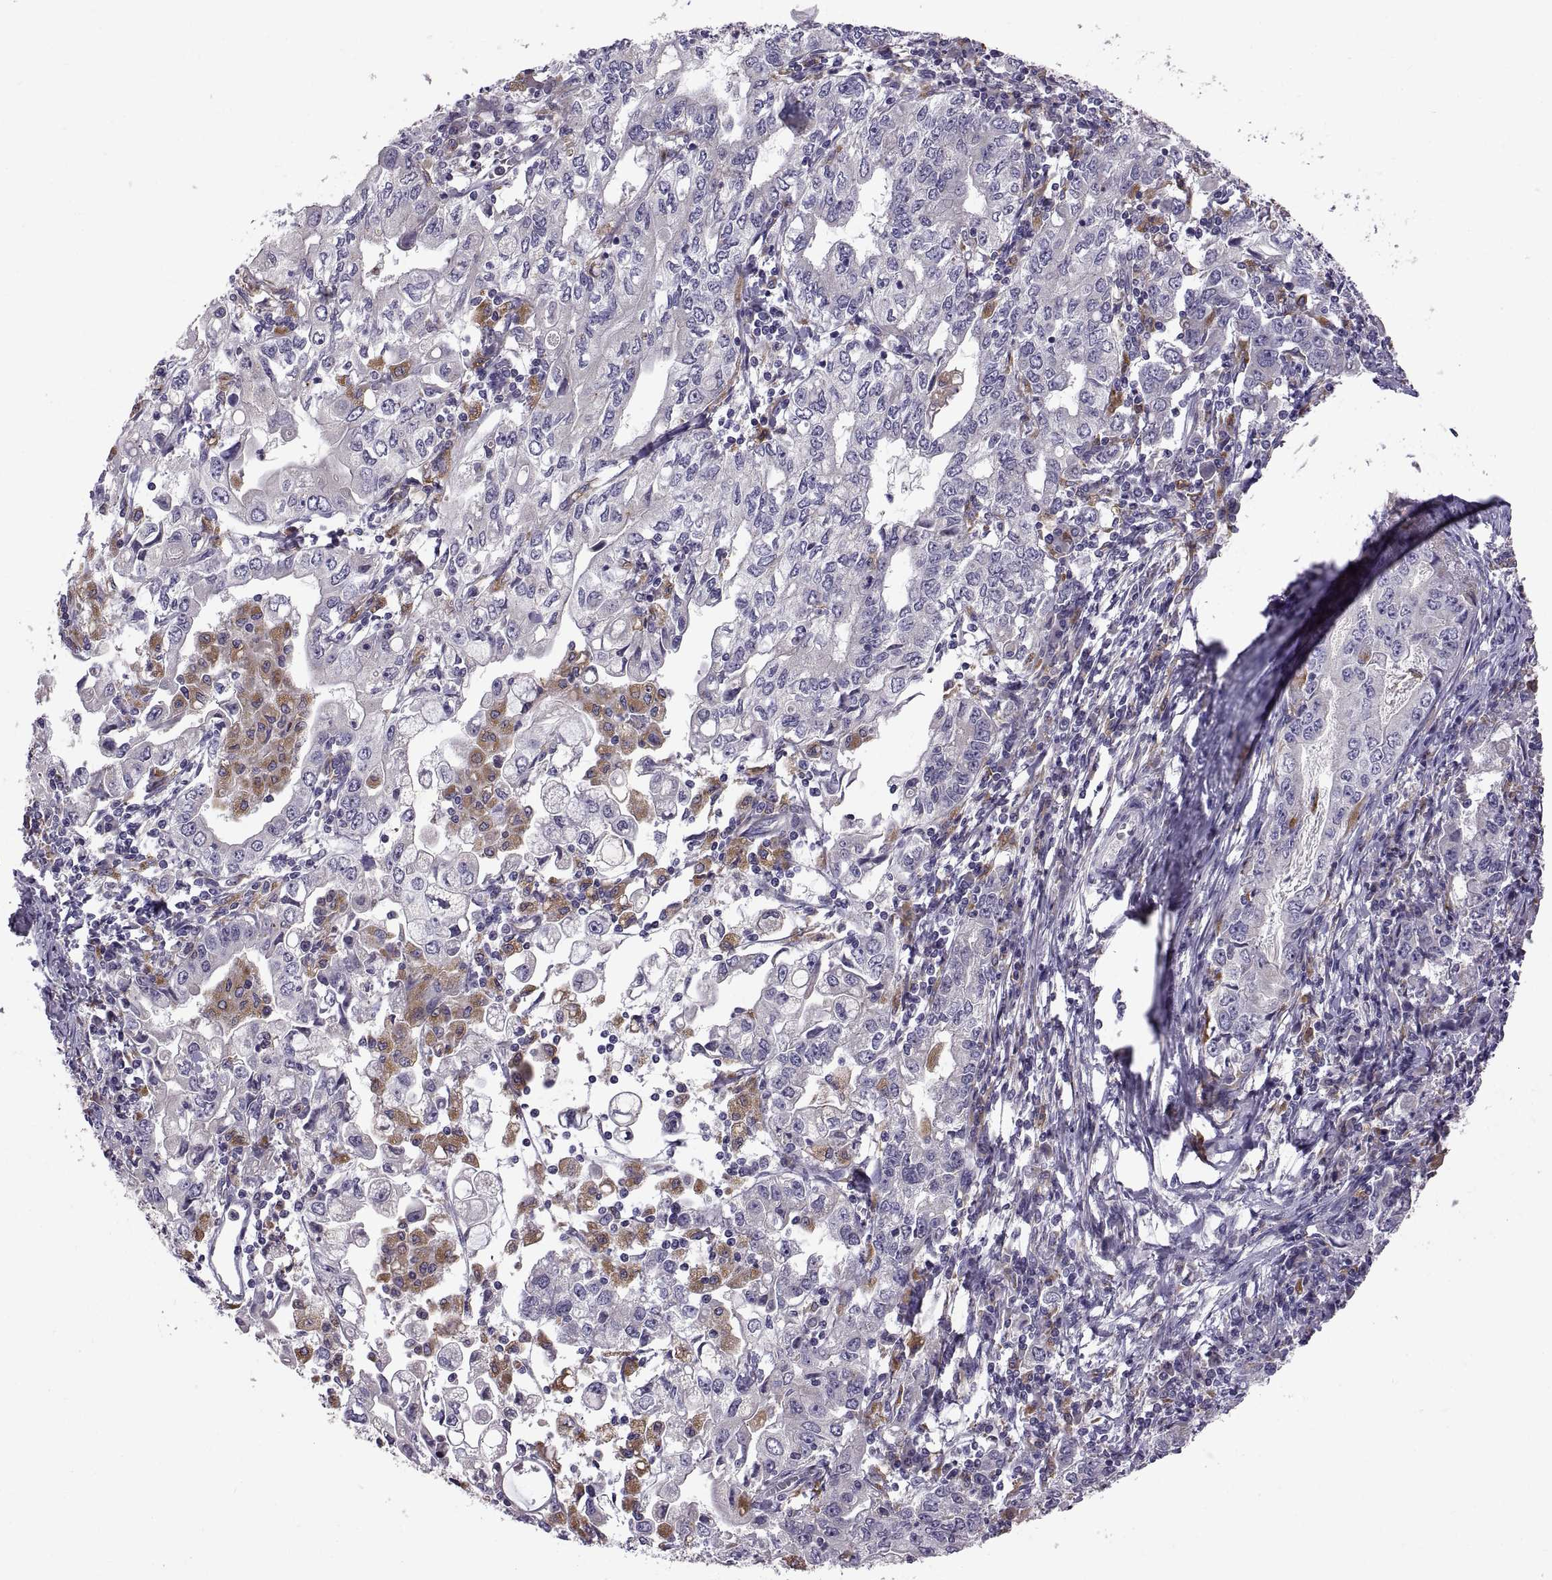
{"staining": {"intensity": "moderate", "quantity": "<25%", "location": "cytoplasmic/membranous"}, "tissue": "stomach cancer", "cell_type": "Tumor cells", "image_type": "cancer", "snomed": [{"axis": "morphology", "description": "Adenocarcinoma, NOS"}, {"axis": "topography", "description": "Stomach, lower"}], "caption": "This photomicrograph shows adenocarcinoma (stomach) stained with IHC to label a protein in brown. The cytoplasmic/membranous of tumor cells show moderate positivity for the protein. Nuclei are counter-stained blue.", "gene": "ARSL", "patient": {"sex": "female", "age": 72}}